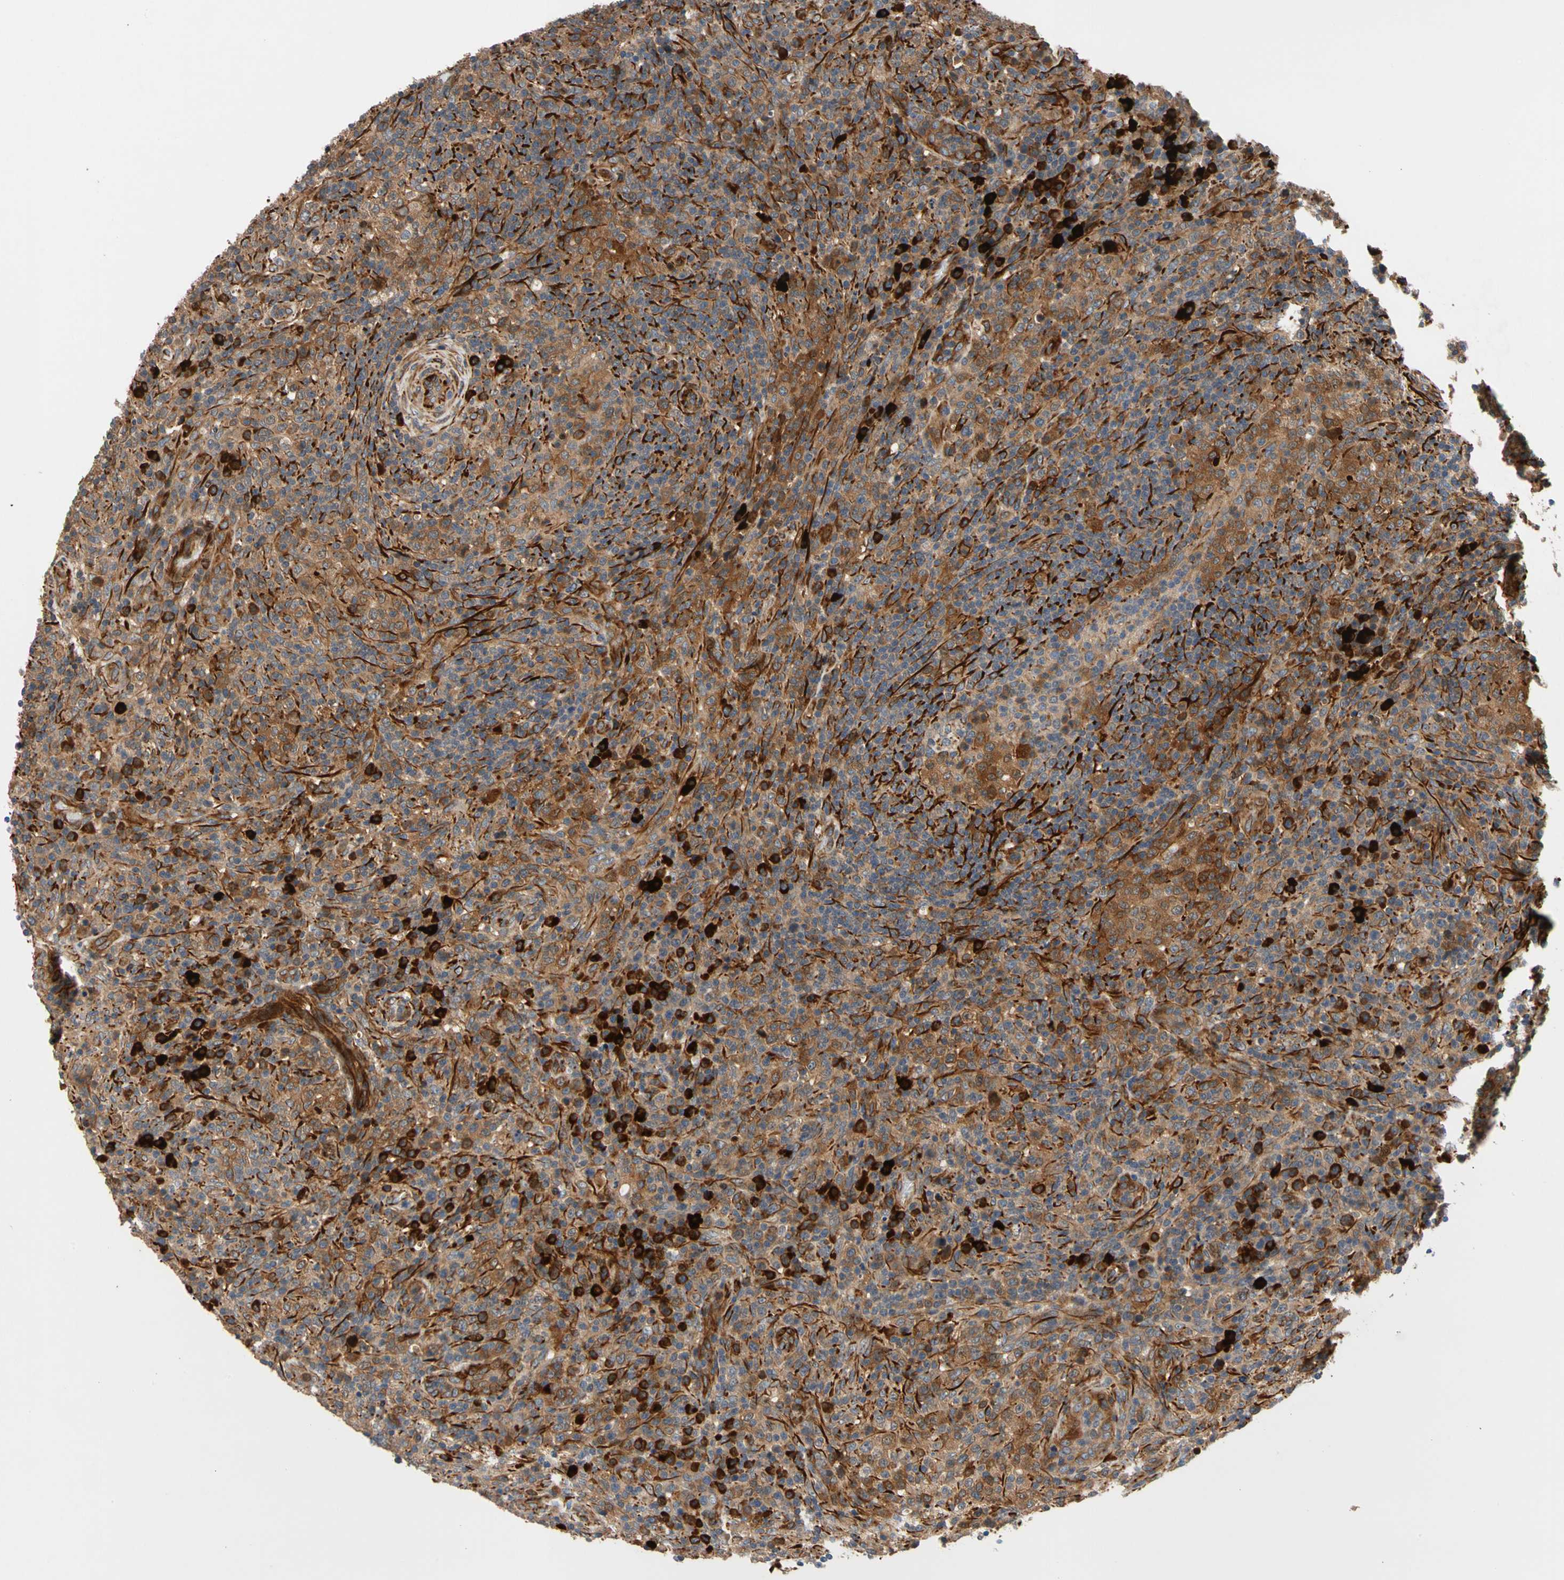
{"staining": {"intensity": "moderate", "quantity": ">75%", "location": "cytoplasmic/membranous"}, "tissue": "lymphoma", "cell_type": "Tumor cells", "image_type": "cancer", "snomed": [{"axis": "morphology", "description": "Malignant lymphoma, non-Hodgkin's type, High grade"}, {"axis": "topography", "description": "Lymph node"}], "caption": "Malignant lymphoma, non-Hodgkin's type (high-grade) stained with IHC shows moderate cytoplasmic/membranous expression in approximately >75% of tumor cells.", "gene": "FGD6", "patient": {"sex": "female", "age": 76}}